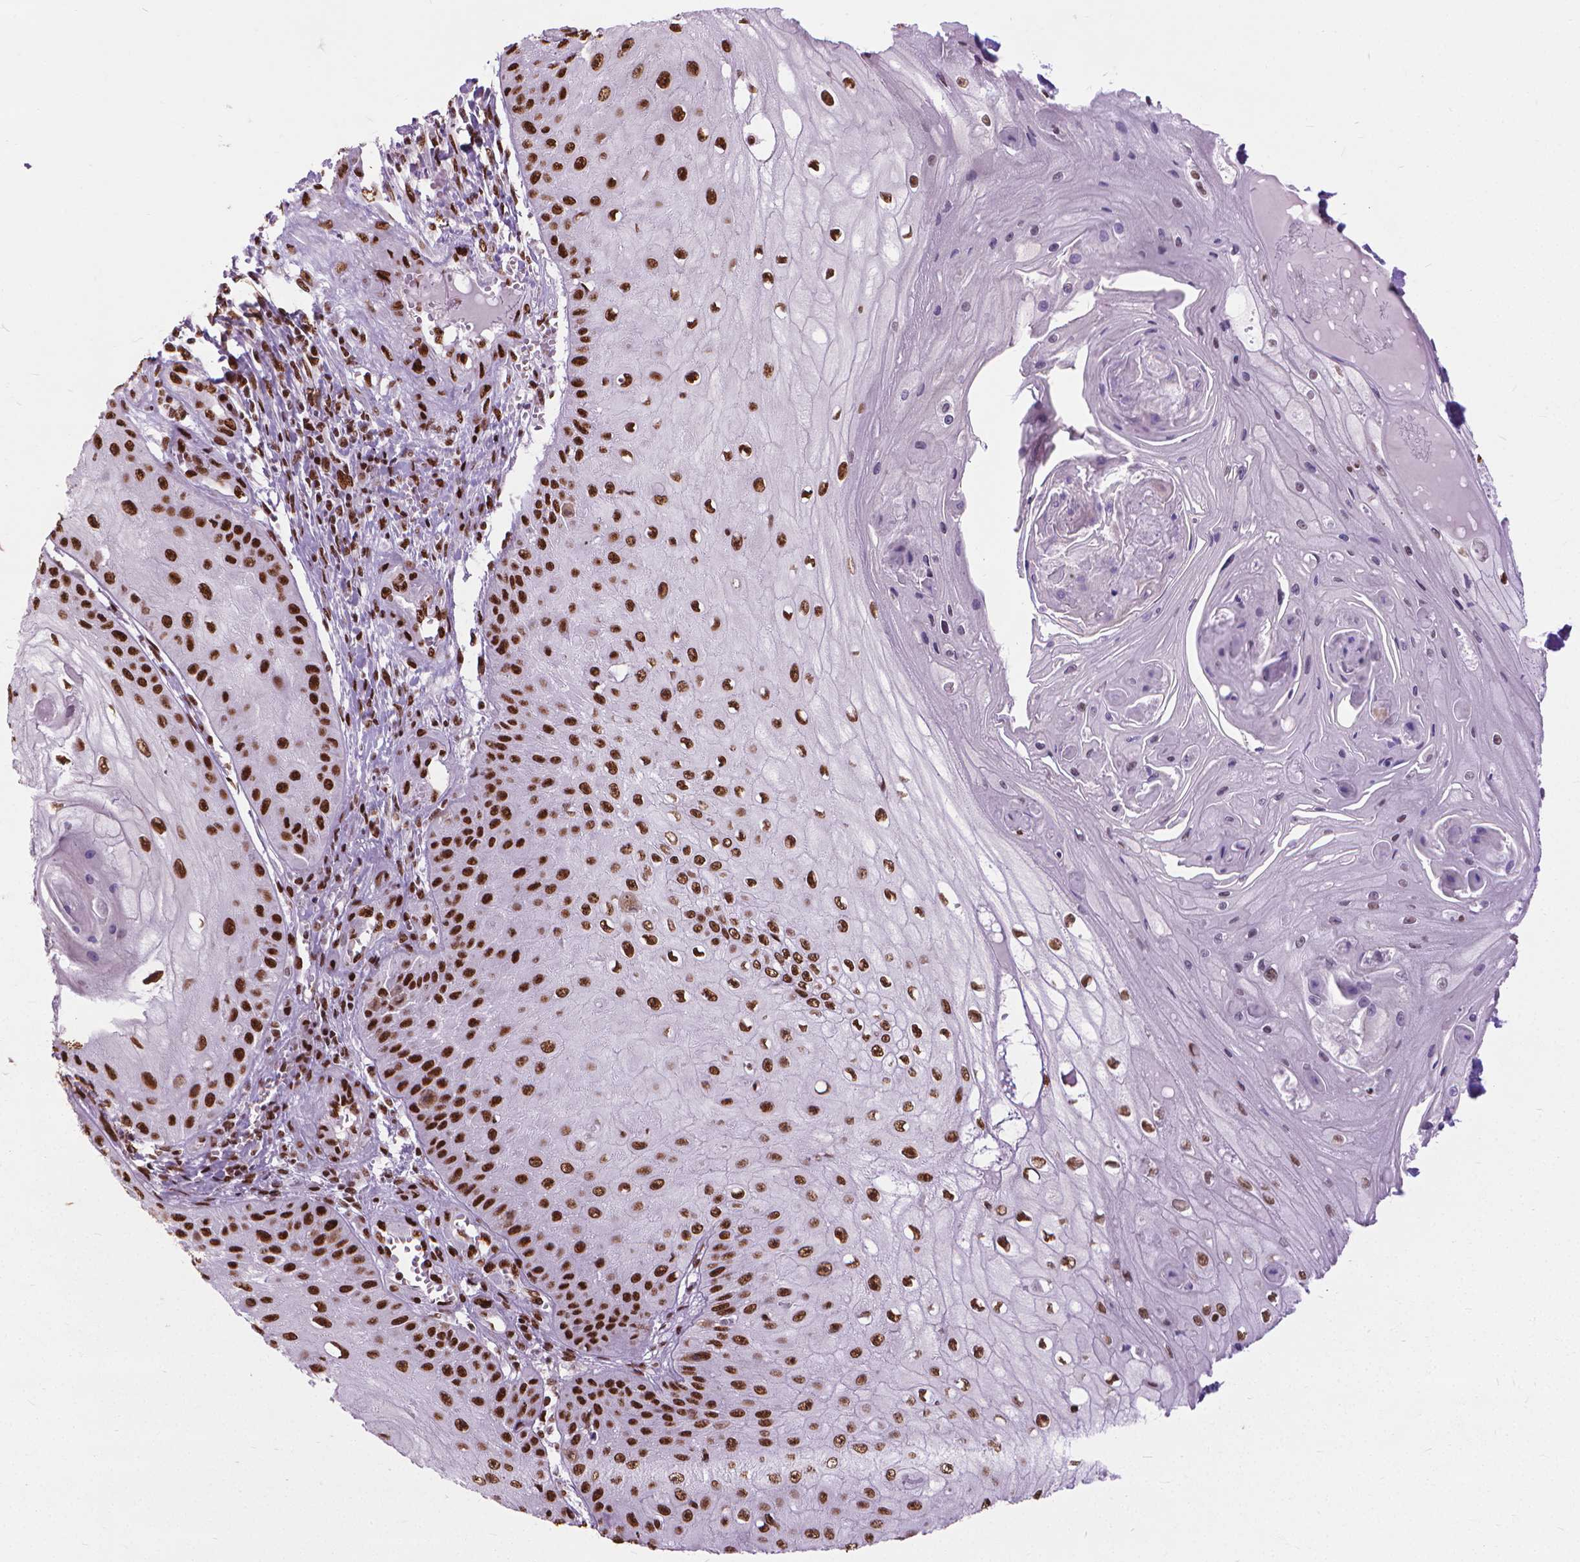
{"staining": {"intensity": "strong", "quantity": ">75%", "location": "nuclear"}, "tissue": "skin cancer", "cell_type": "Tumor cells", "image_type": "cancer", "snomed": [{"axis": "morphology", "description": "Squamous cell carcinoma, NOS"}, {"axis": "topography", "description": "Skin"}], "caption": "Tumor cells reveal high levels of strong nuclear positivity in about >75% of cells in skin cancer.", "gene": "AKAP8", "patient": {"sex": "male", "age": 70}}